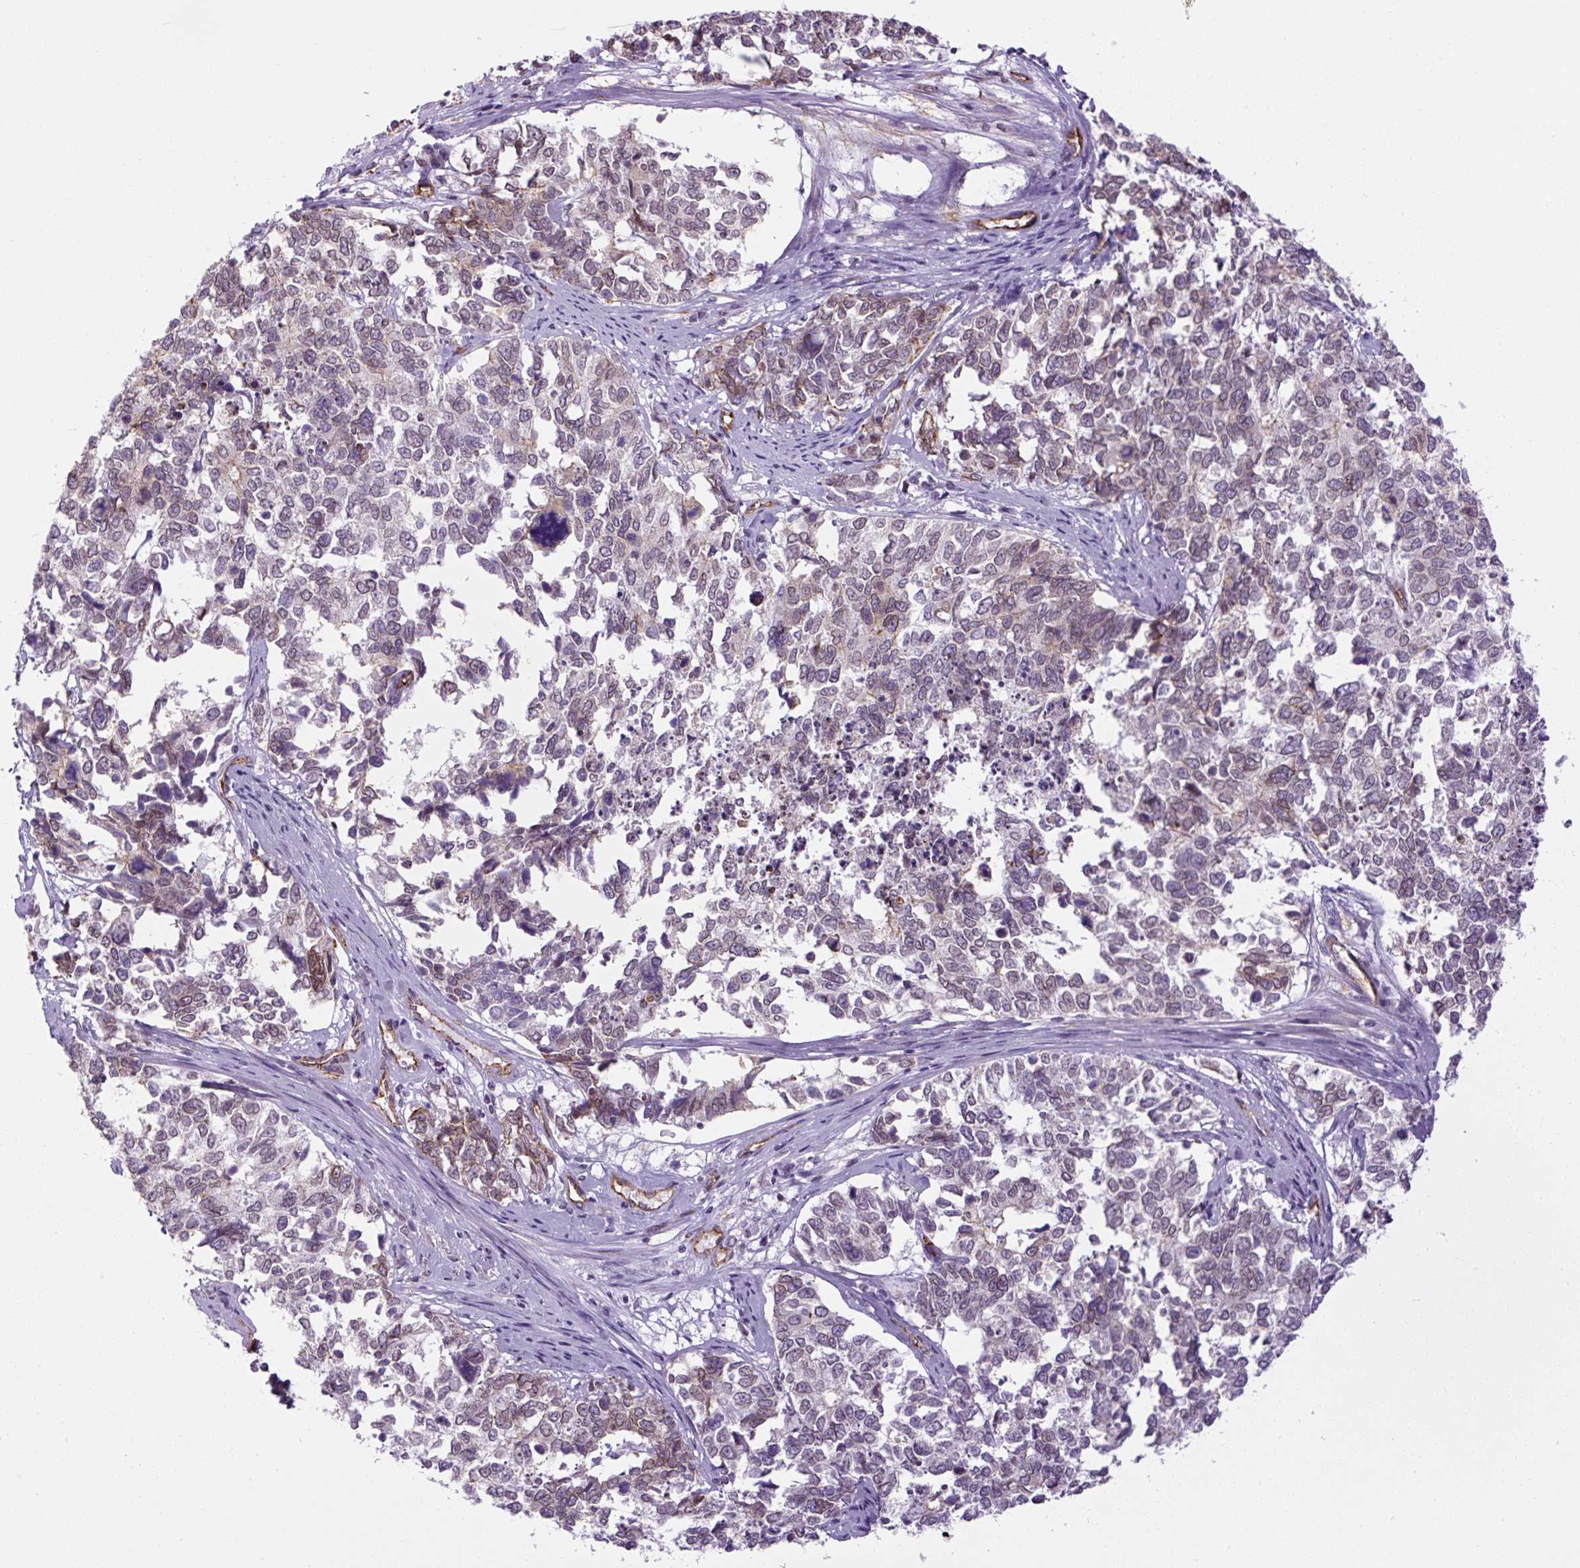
{"staining": {"intensity": "negative", "quantity": "none", "location": "none"}, "tissue": "cervical cancer", "cell_type": "Tumor cells", "image_type": "cancer", "snomed": [{"axis": "morphology", "description": "Squamous cell carcinoma, NOS"}, {"axis": "topography", "description": "Cervix"}], "caption": "This is an IHC image of human cervical squamous cell carcinoma. There is no expression in tumor cells.", "gene": "MYO5C", "patient": {"sex": "female", "age": 63}}